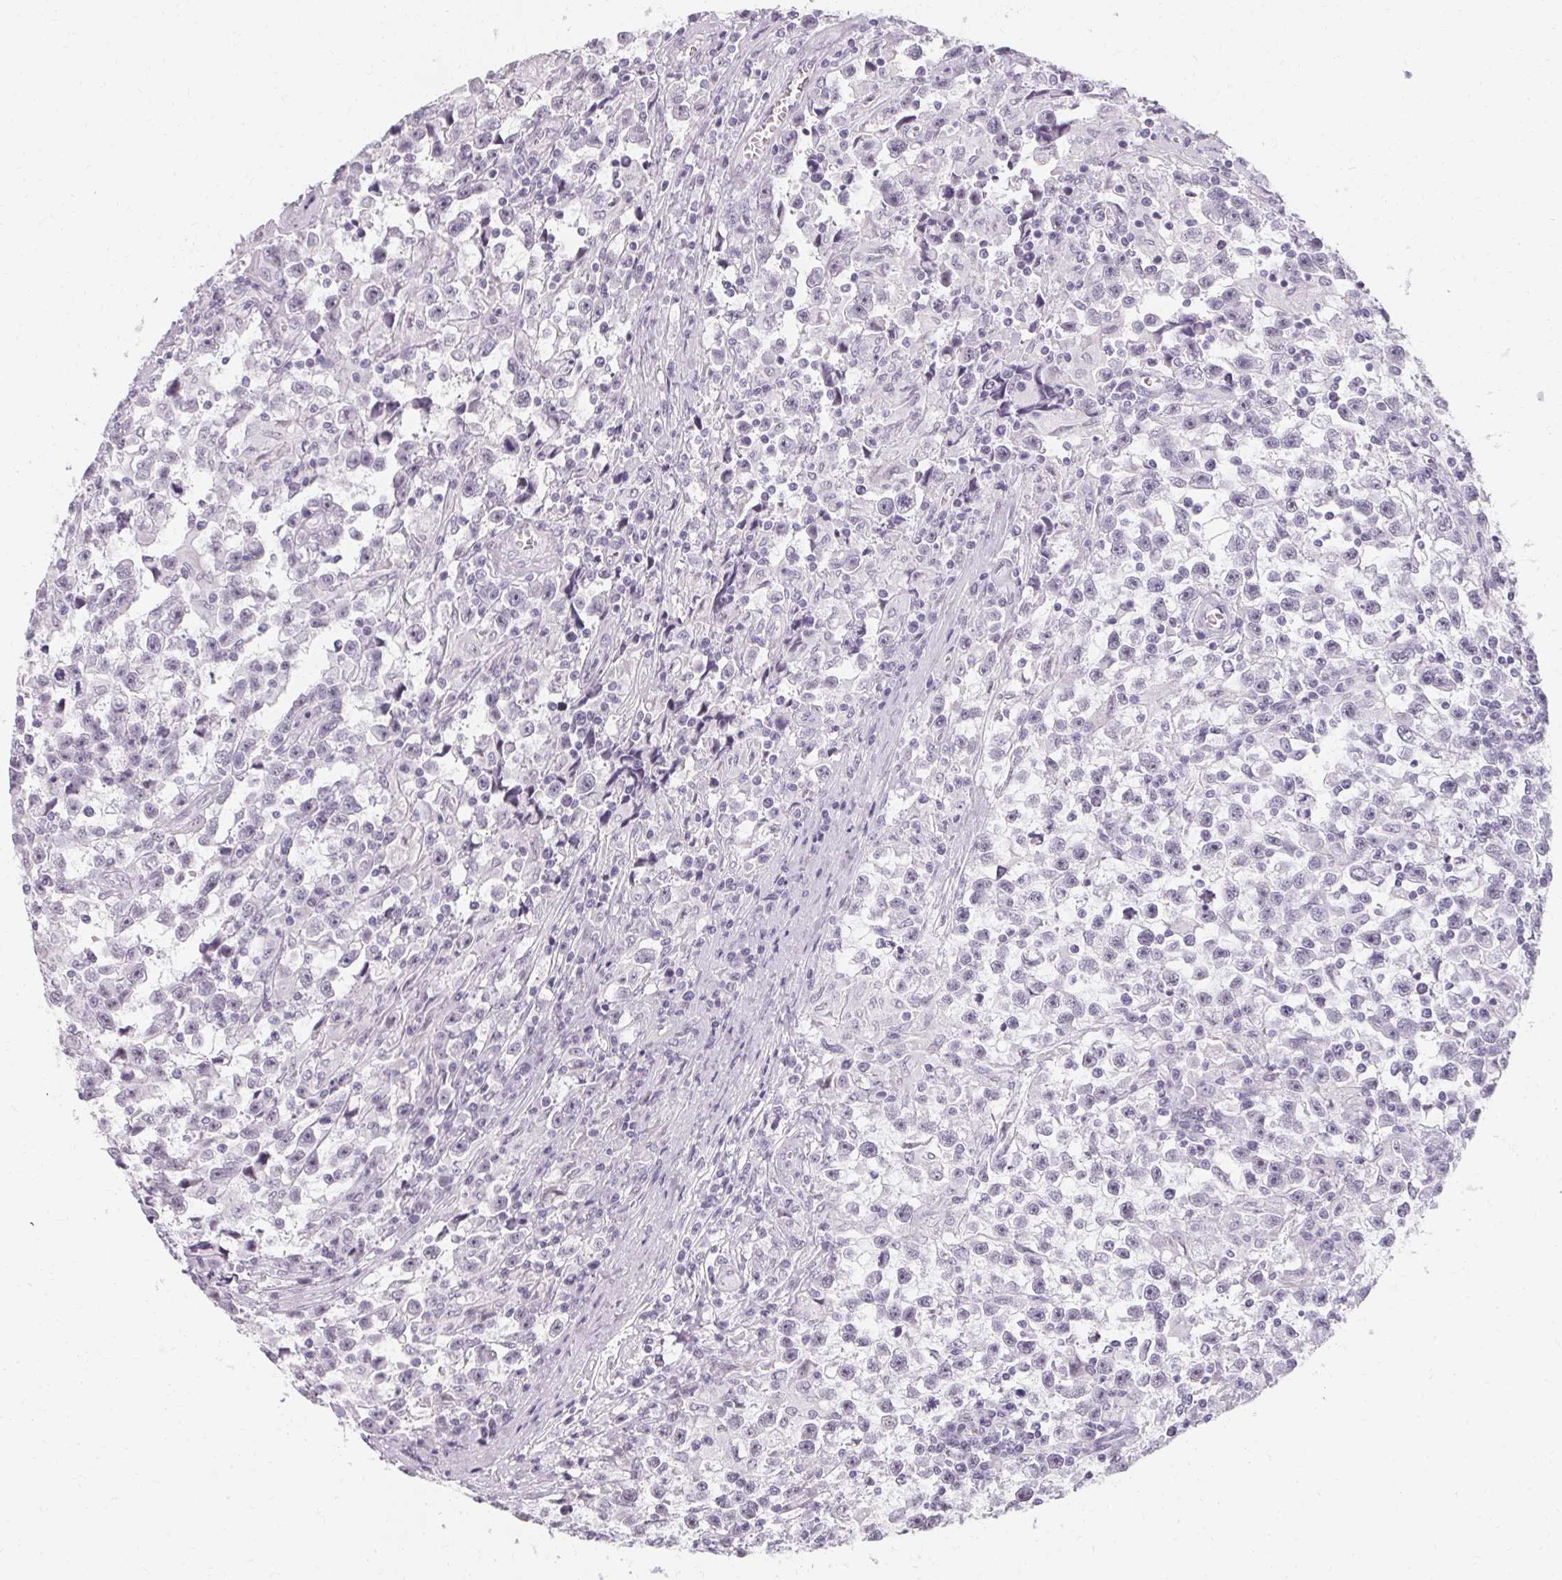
{"staining": {"intensity": "negative", "quantity": "none", "location": "none"}, "tissue": "testis cancer", "cell_type": "Tumor cells", "image_type": "cancer", "snomed": [{"axis": "morphology", "description": "Seminoma, NOS"}, {"axis": "topography", "description": "Testis"}], "caption": "A high-resolution micrograph shows immunohistochemistry staining of seminoma (testis), which reveals no significant positivity in tumor cells.", "gene": "SYNPR", "patient": {"sex": "male", "age": 31}}